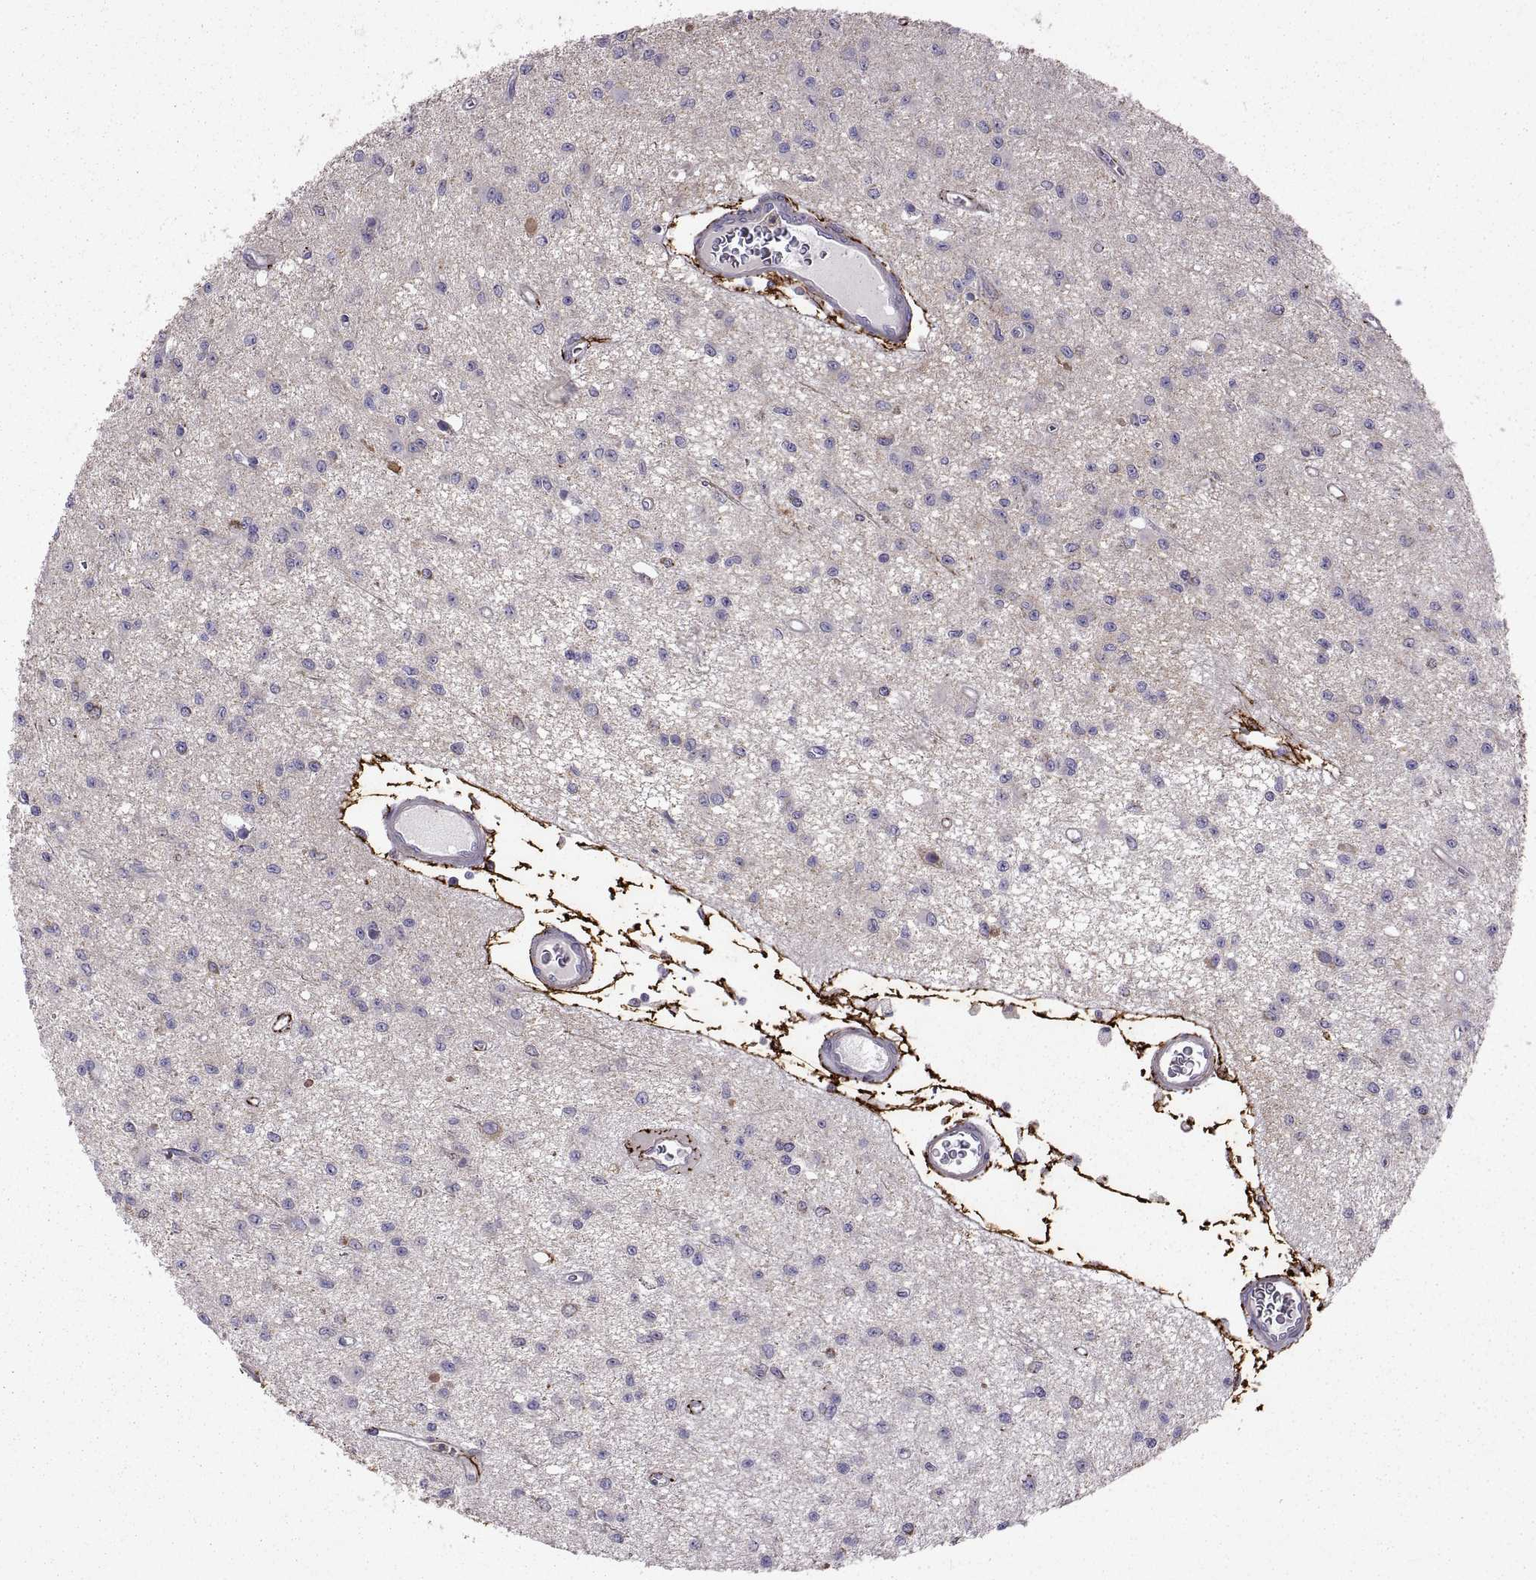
{"staining": {"intensity": "negative", "quantity": "none", "location": "none"}, "tissue": "glioma", "cell_type": "Tumor cells", "image_type": "cancer", "snomed": [{"axis": "morphology", "description": "Glioma, malignant, Low grade"}, {"axis": "topography", "description": "Brain"}], "caption": "The micrograph displays no significant expression in tumor cells of malignant glioma (low-grade). (Brightfield microscopy of DAB (3,3'-diaminobenzidine) immunohistochemistry (IHC) at high magnification).", "gene": "EMILIN2", "patient": {"sex": "female", "age": 45}}